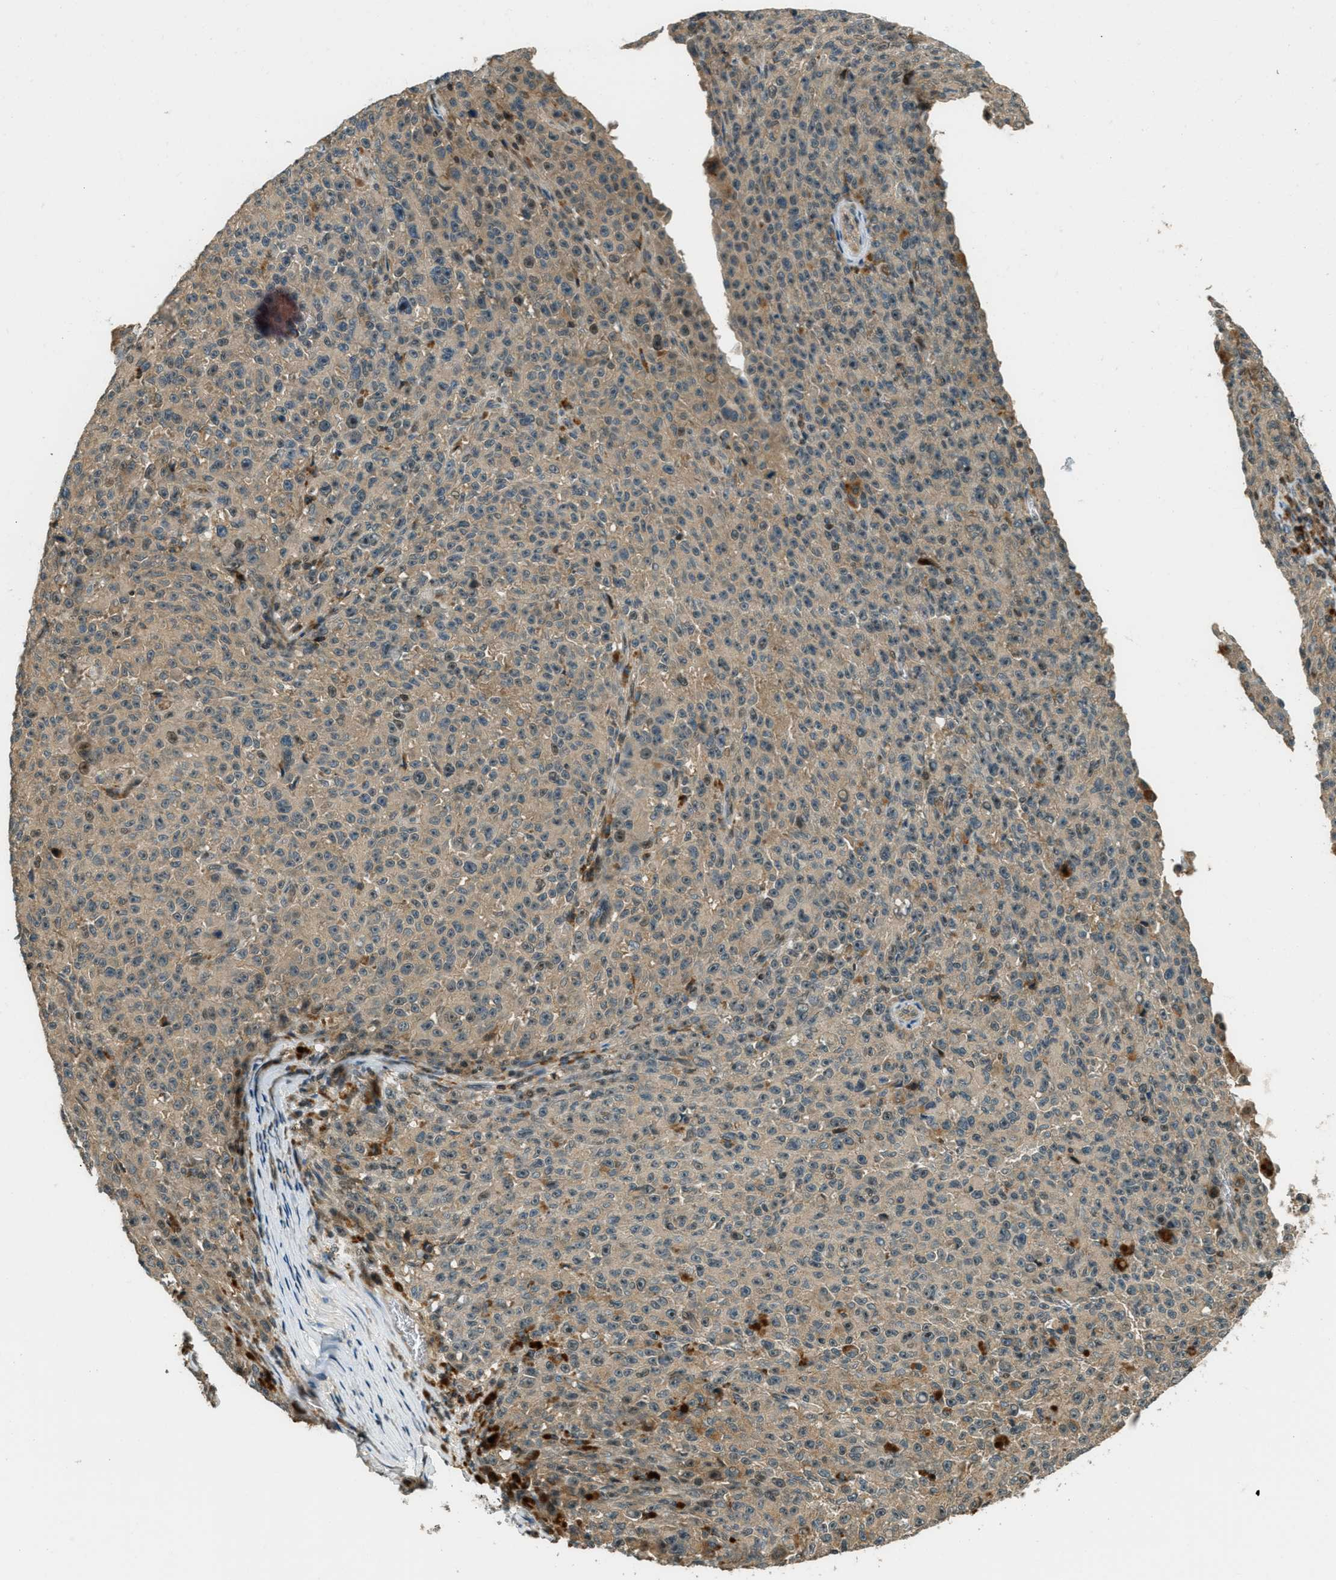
{"staining": {"intensity": "moderate", "quantity": ">75%", "location": "cytoplasmic/membranous"}, "tissue": "melanoma", "cell_type": "Tumor cells", "image_type": "cancer", "snomed": [{"axis": "morphology", "description": "Malignant melanoma, NOS"}, {"axis": "topography", "description": "Skin"}], "caption": "IHC image of neoplastic tissue: human melanoma stained using immunohistochemistry (IHC) exhibits medium levels of moderate protein expression localized specifically in the cytoplasmic/membranous of tumor cells, appearing as a cytoplasmic/membranous brown color.", "gene": "PTPN23", "patient": {"sex": "female", "age": 82}}